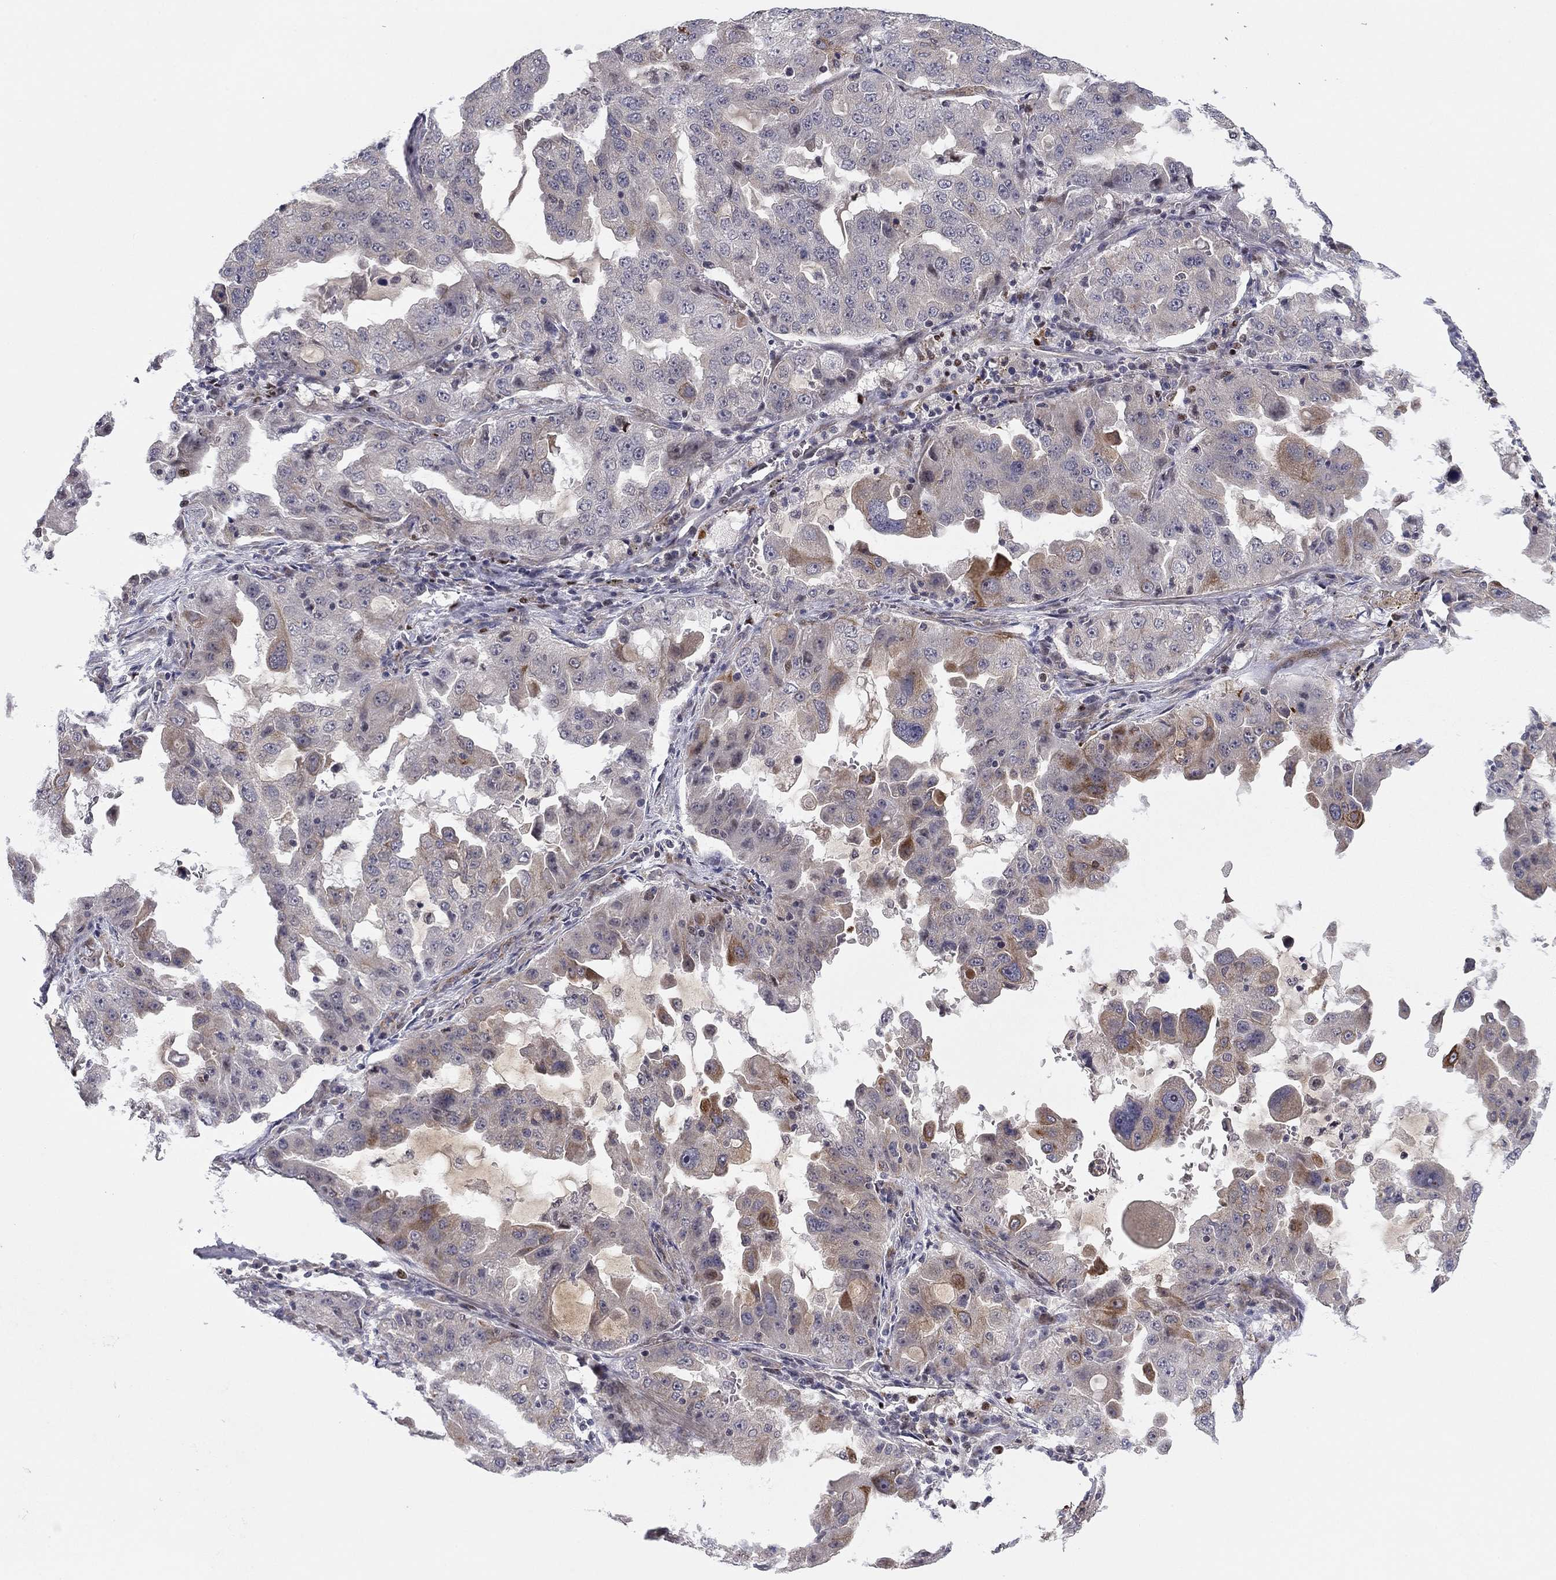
{"staining": {"intensity": "moderate", "quantity": "<25%", "location": "cytoplasmic/membranous"}, "tissue": "lung cancer", "cell_type": "Tumor cells", "image_type": "cancer", "snomed": [{"axis": "morphology", "description": "Adenocarcinoma, NOS"}, {"axis": "topography", "description": "Lung"}], "caption": "Immunohistochemical staining of lung cancer shows low levels of moderate cytoplasmic/membranous expression in approximately <25% of tumor cells. The staining was performed using DAB (3,3'-diaminobenzidine), with brown indicating positive protein expression. Nuclei are stained blue with hematoxylin.", "gene": "BCL11A", "patient": {"sex": "female", "age": 61}}